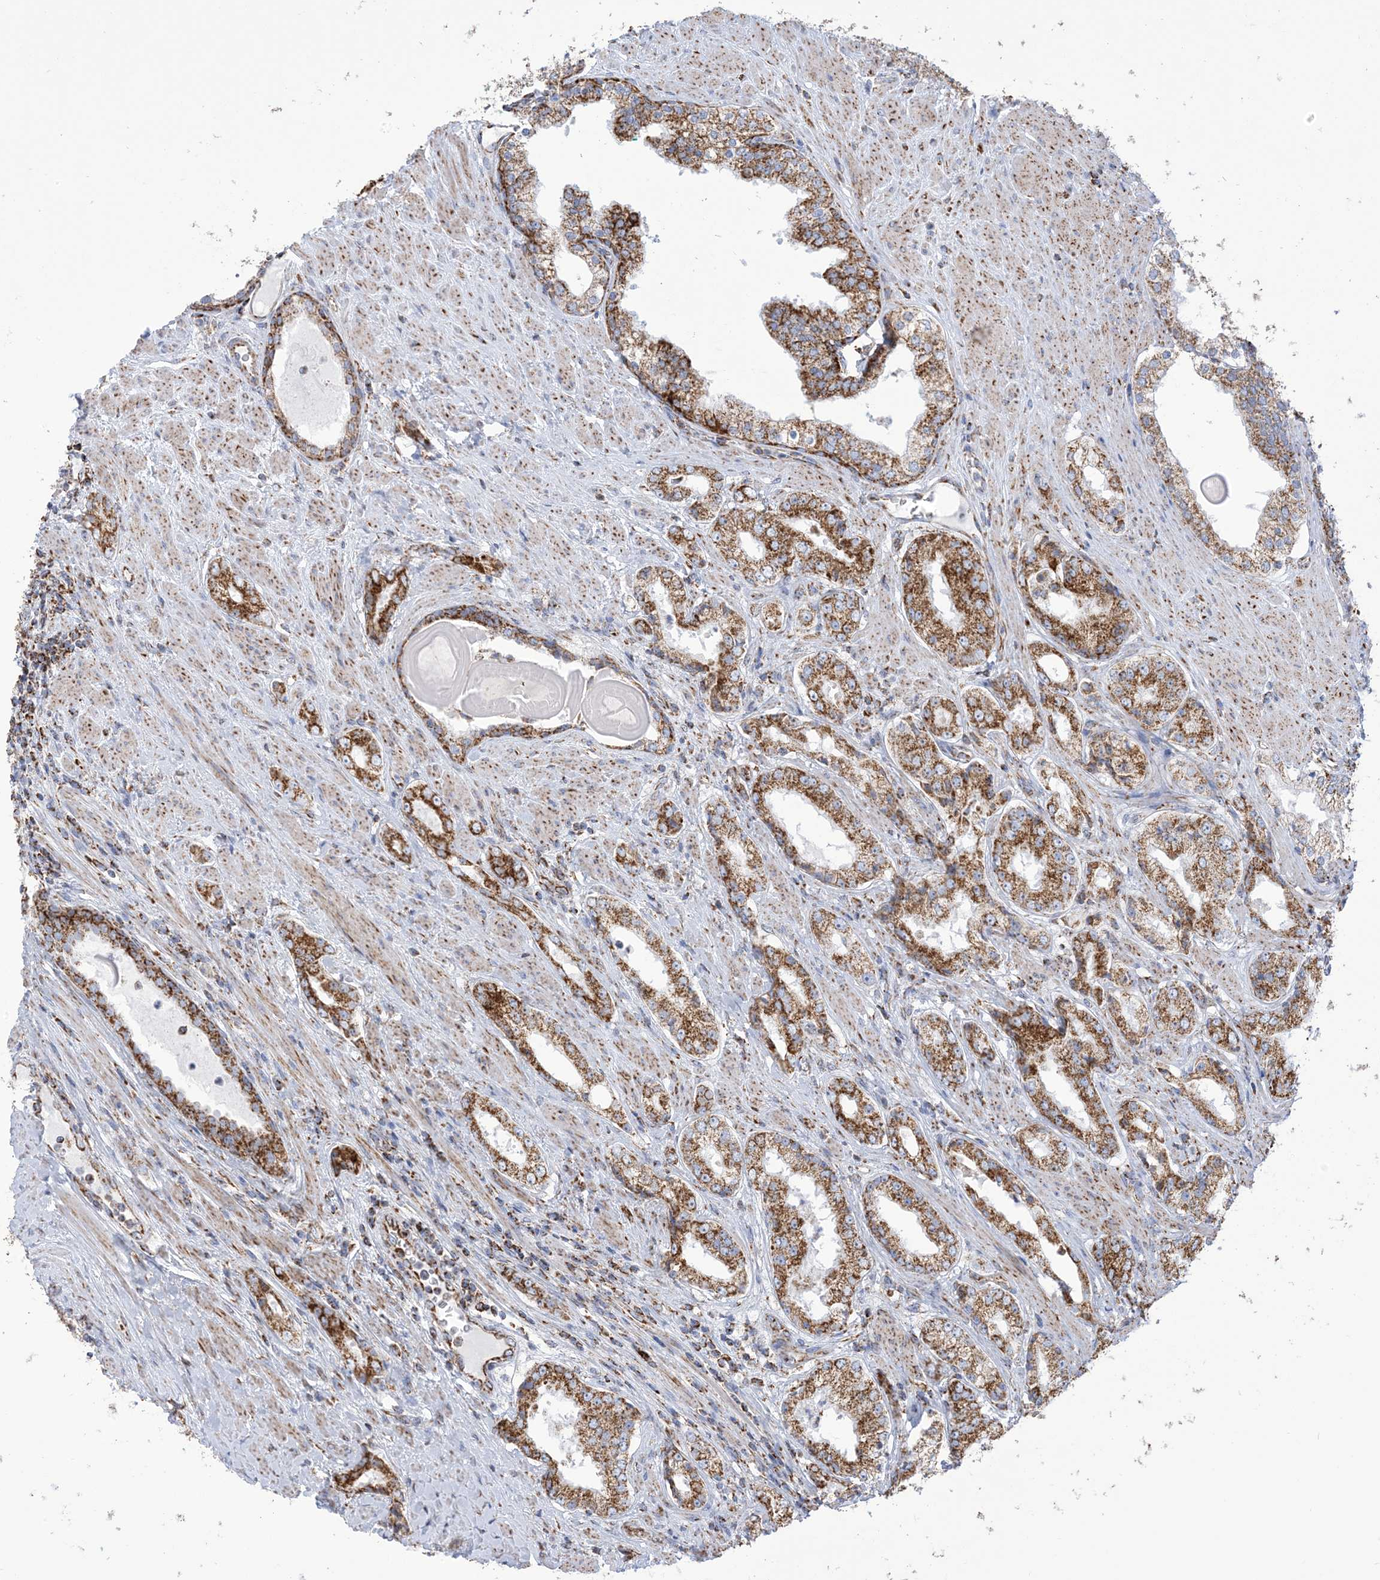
{"staining": {"intensity": "moderate", "quantity": ">75%", "location": "cytoplasmic/membranous"}, "tissue": "prostate cancer", "cell_type": "Tumor cells", "image_type": "cancer", "snomed": [{"axis": "morphology", "description": "Adenocarcinoma, Low grade"}, {"axis": "topography", "description": "Prostate"}], "caption": "The photomicrograph shows a brown stain indicating the presence of a protein in the cytoplasmic/membranous of tumor cells in prostate low-grade adenocarcinoma.", "gene": "SAMM50", "patient": {"sex": "male", "age": 67}}